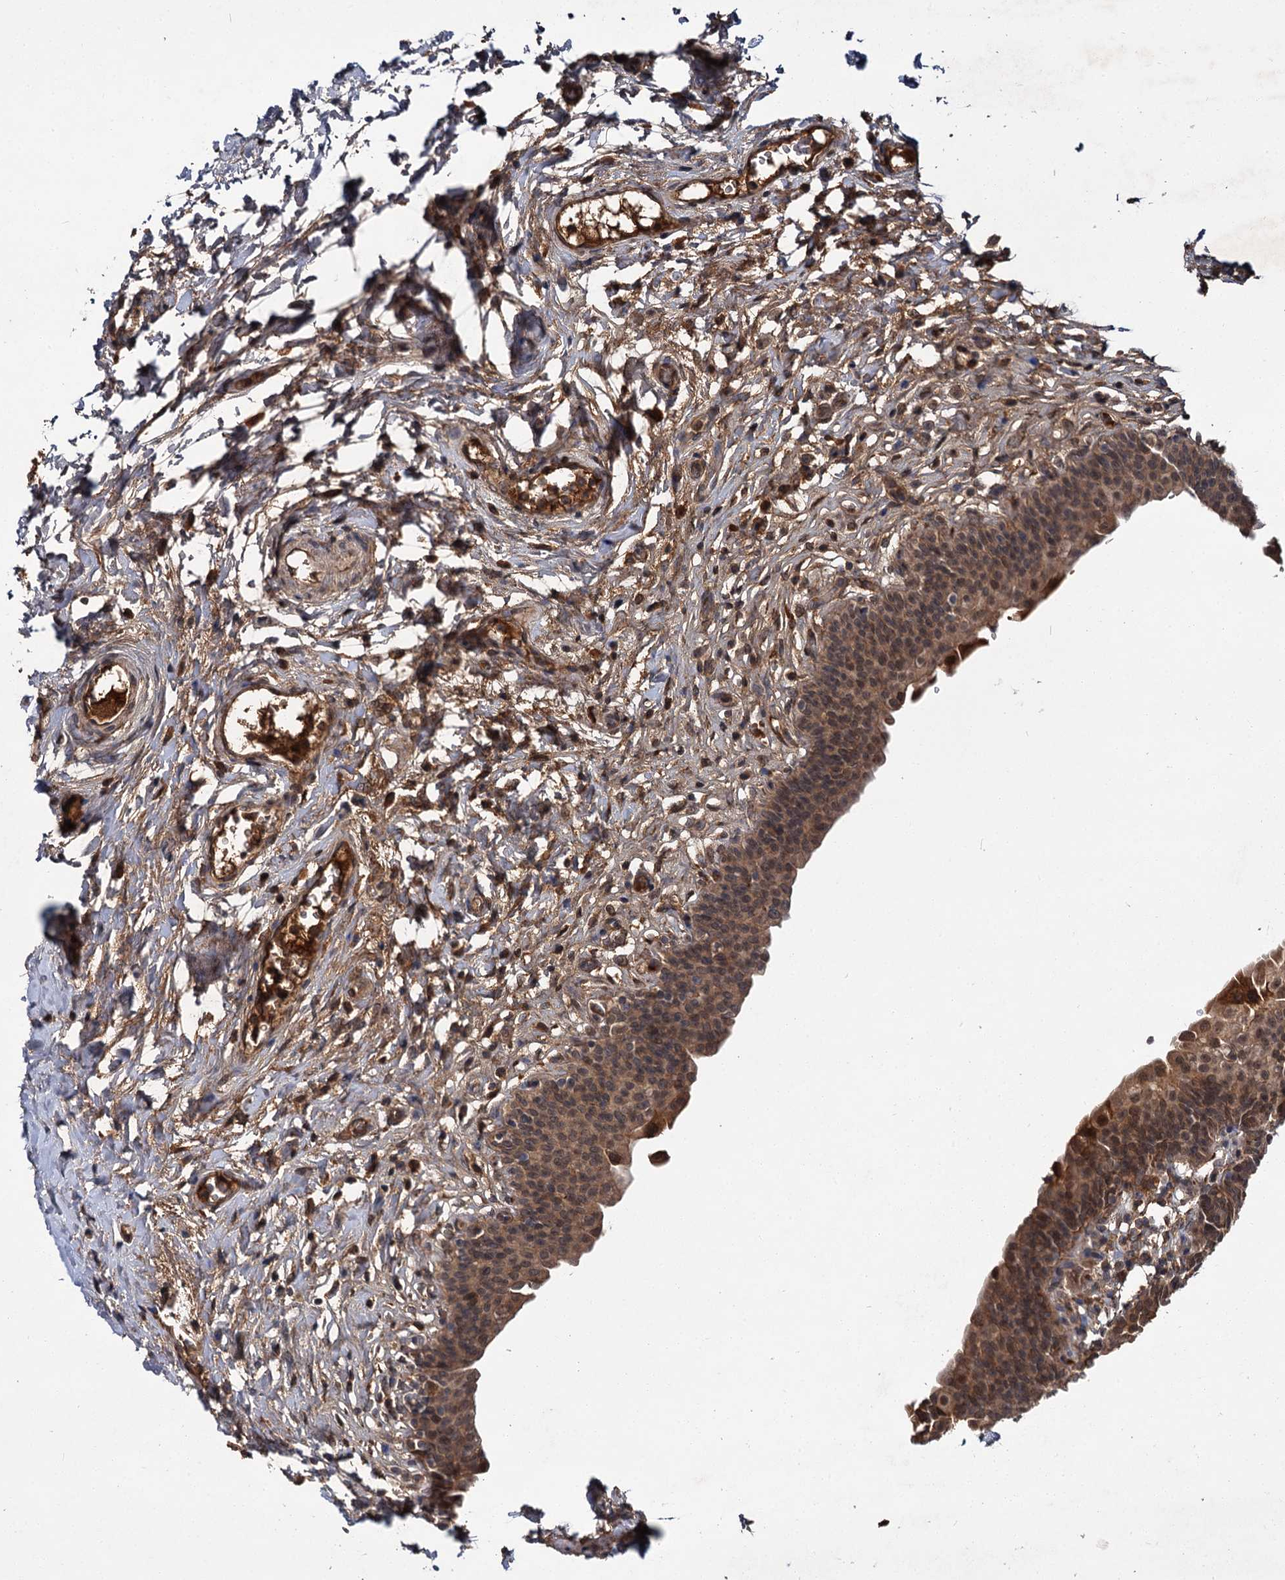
{"staining": {"intensity": "moderate", "quantity": ">75%", "location": "cytoplasmic/membranous,nuclear"}, "tissue": "urinary bladder", "cell_type": "Urothelial cells", "image_type": "normal", "snomed": [{"axis": "morphology", "description": "Normal tissue, NOS"}, {"axis": "topography", "description": "Urinary bladder"}], "caption": "This micrograph displays immunohistochemistry staining of normal human urinary bladder, with medium moderate cytoplasmic/membranous,nuclear positivity in about >75% of urothelial cells.", "gene": "MBD6", "patient": {"sex": "male", "age": 83}}